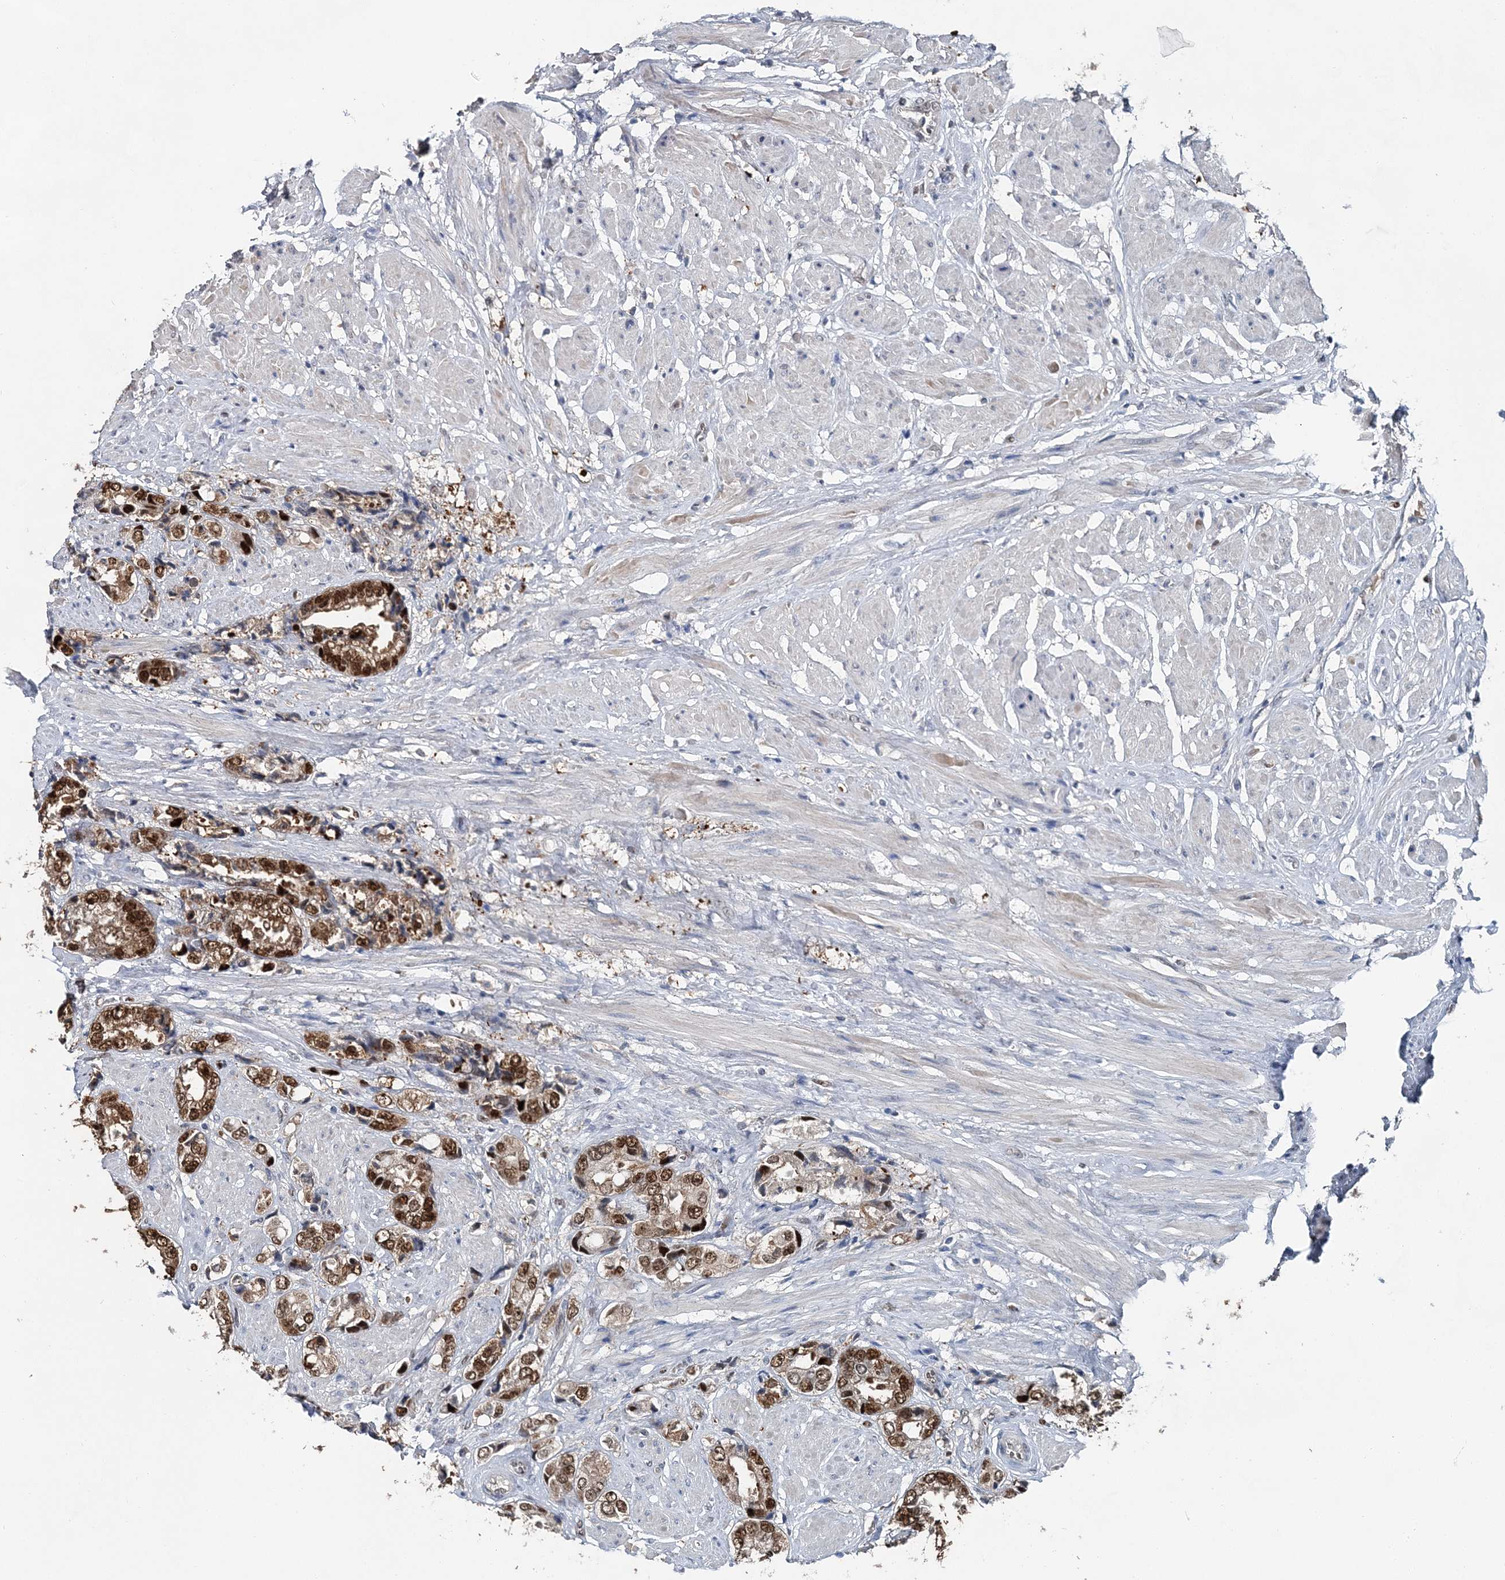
{"staining": {"intensity": "strong", "quantity": ">75%", "location": "nuclear"}, "tissue": "prostate cancer", "cell_type": "Tumor cells", "image_type": "cancer", "snomed": [{"axis": "morphology", "description": "Adenocarcinoma, High grade"}, {"axis": "topography", "description": "Prostate"}], "caption": "A histopathology image of adenocarcinoma (high-grade) (prostate) stained for a protein displays strong nuclear brown staining in tumor cells.", "gene": "HAT1", "patient": {"sex": "male", "age": 61}}